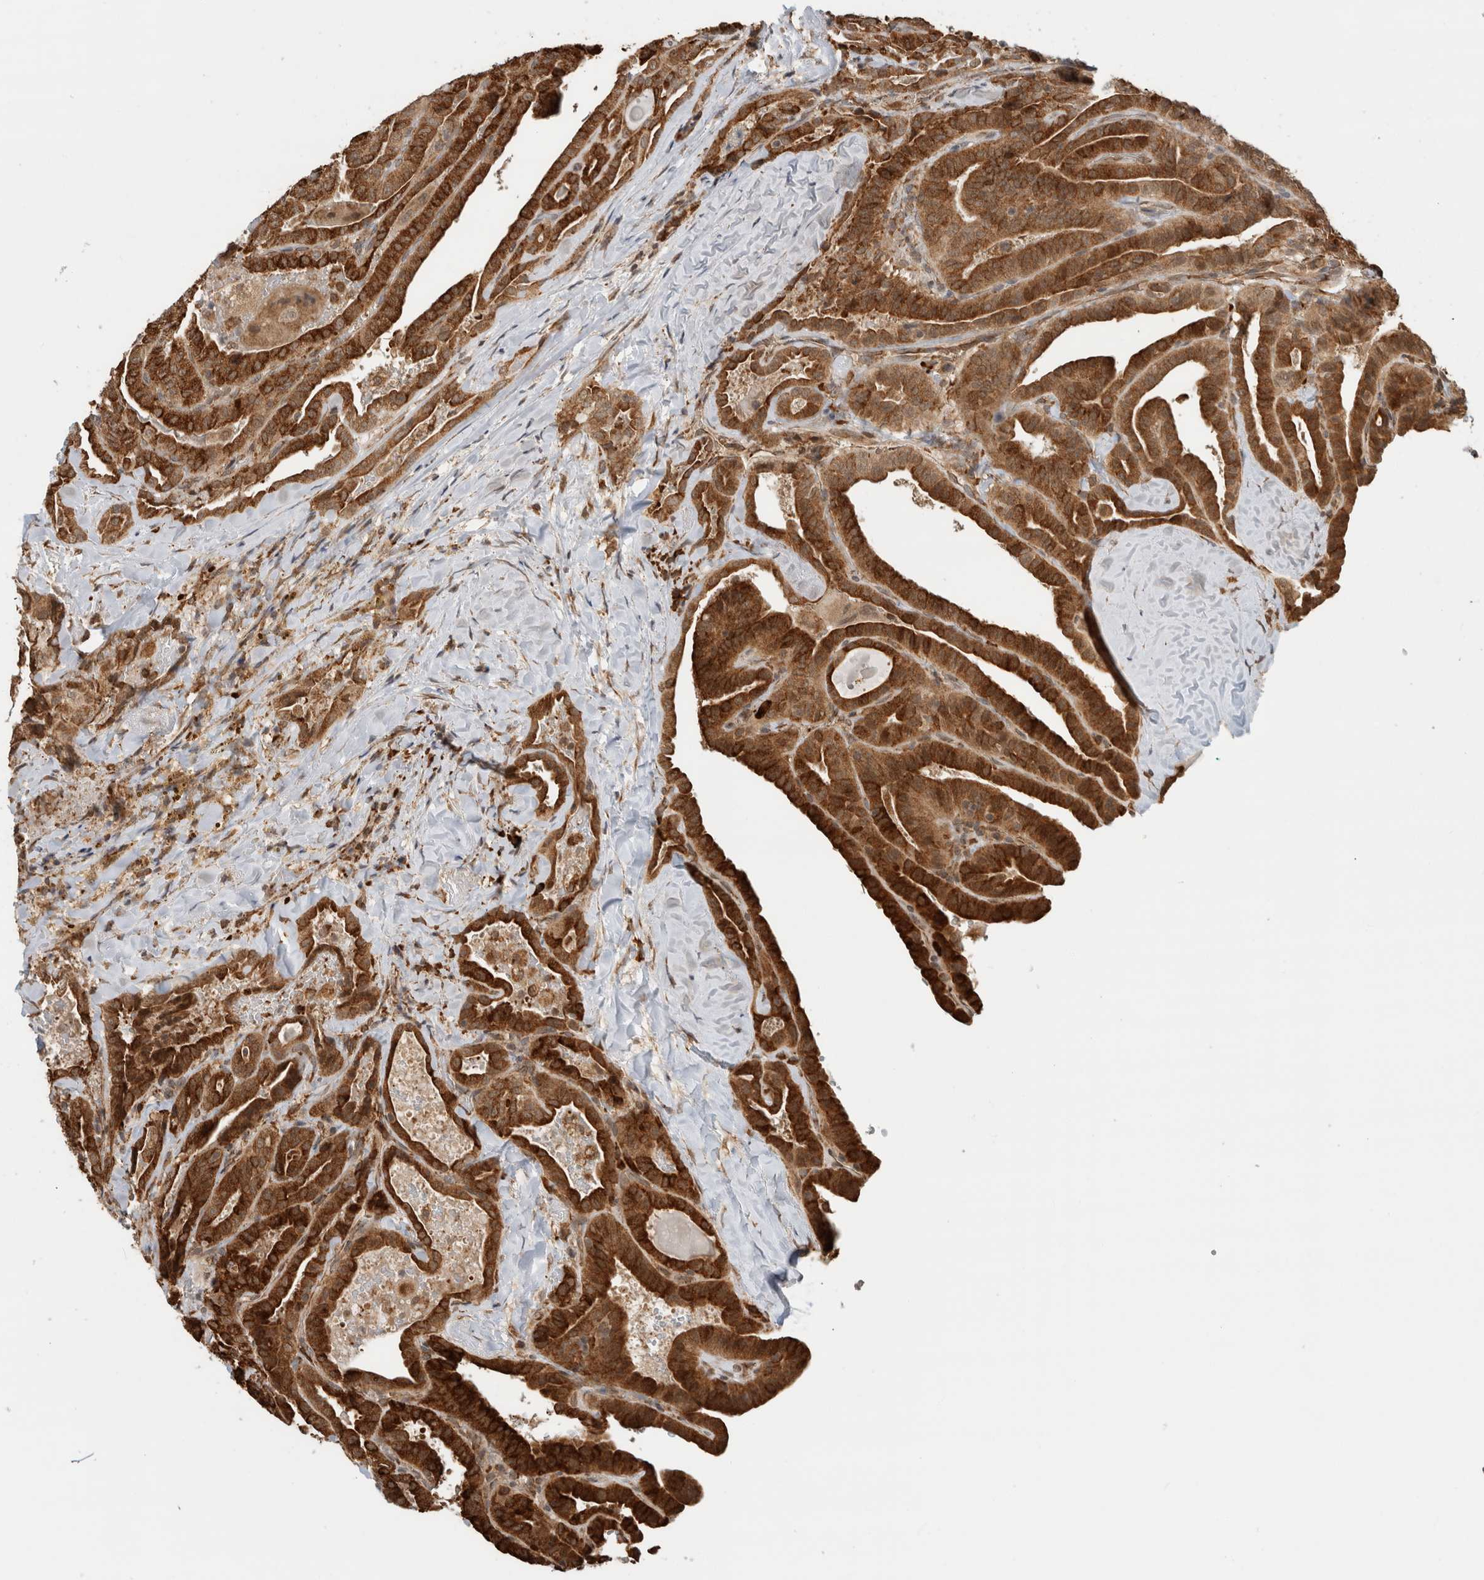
{"staining": {"intensity": "strong", "quantity": ">75%", "location": "cytoplasmic/membranous"}, "tissue": "thyroid cancer", "cell_type": "Tumor cells", "image_type": "cancer", "snomed": [{"axis": "morphology", "description": "Papillary adenocarcinoma, NOS"}, {"axis": "topography", "description": "Thyroid gland"}], "caption": "This is an image of immunohistochemistry (IHC) staining of thyroid papillary adenocarcinoma, which shows strong expression in the cytoplasmic/membranous of tumor cells.", "gene": "MS4A7", "patient": {"sex": "male", "age": 77}}